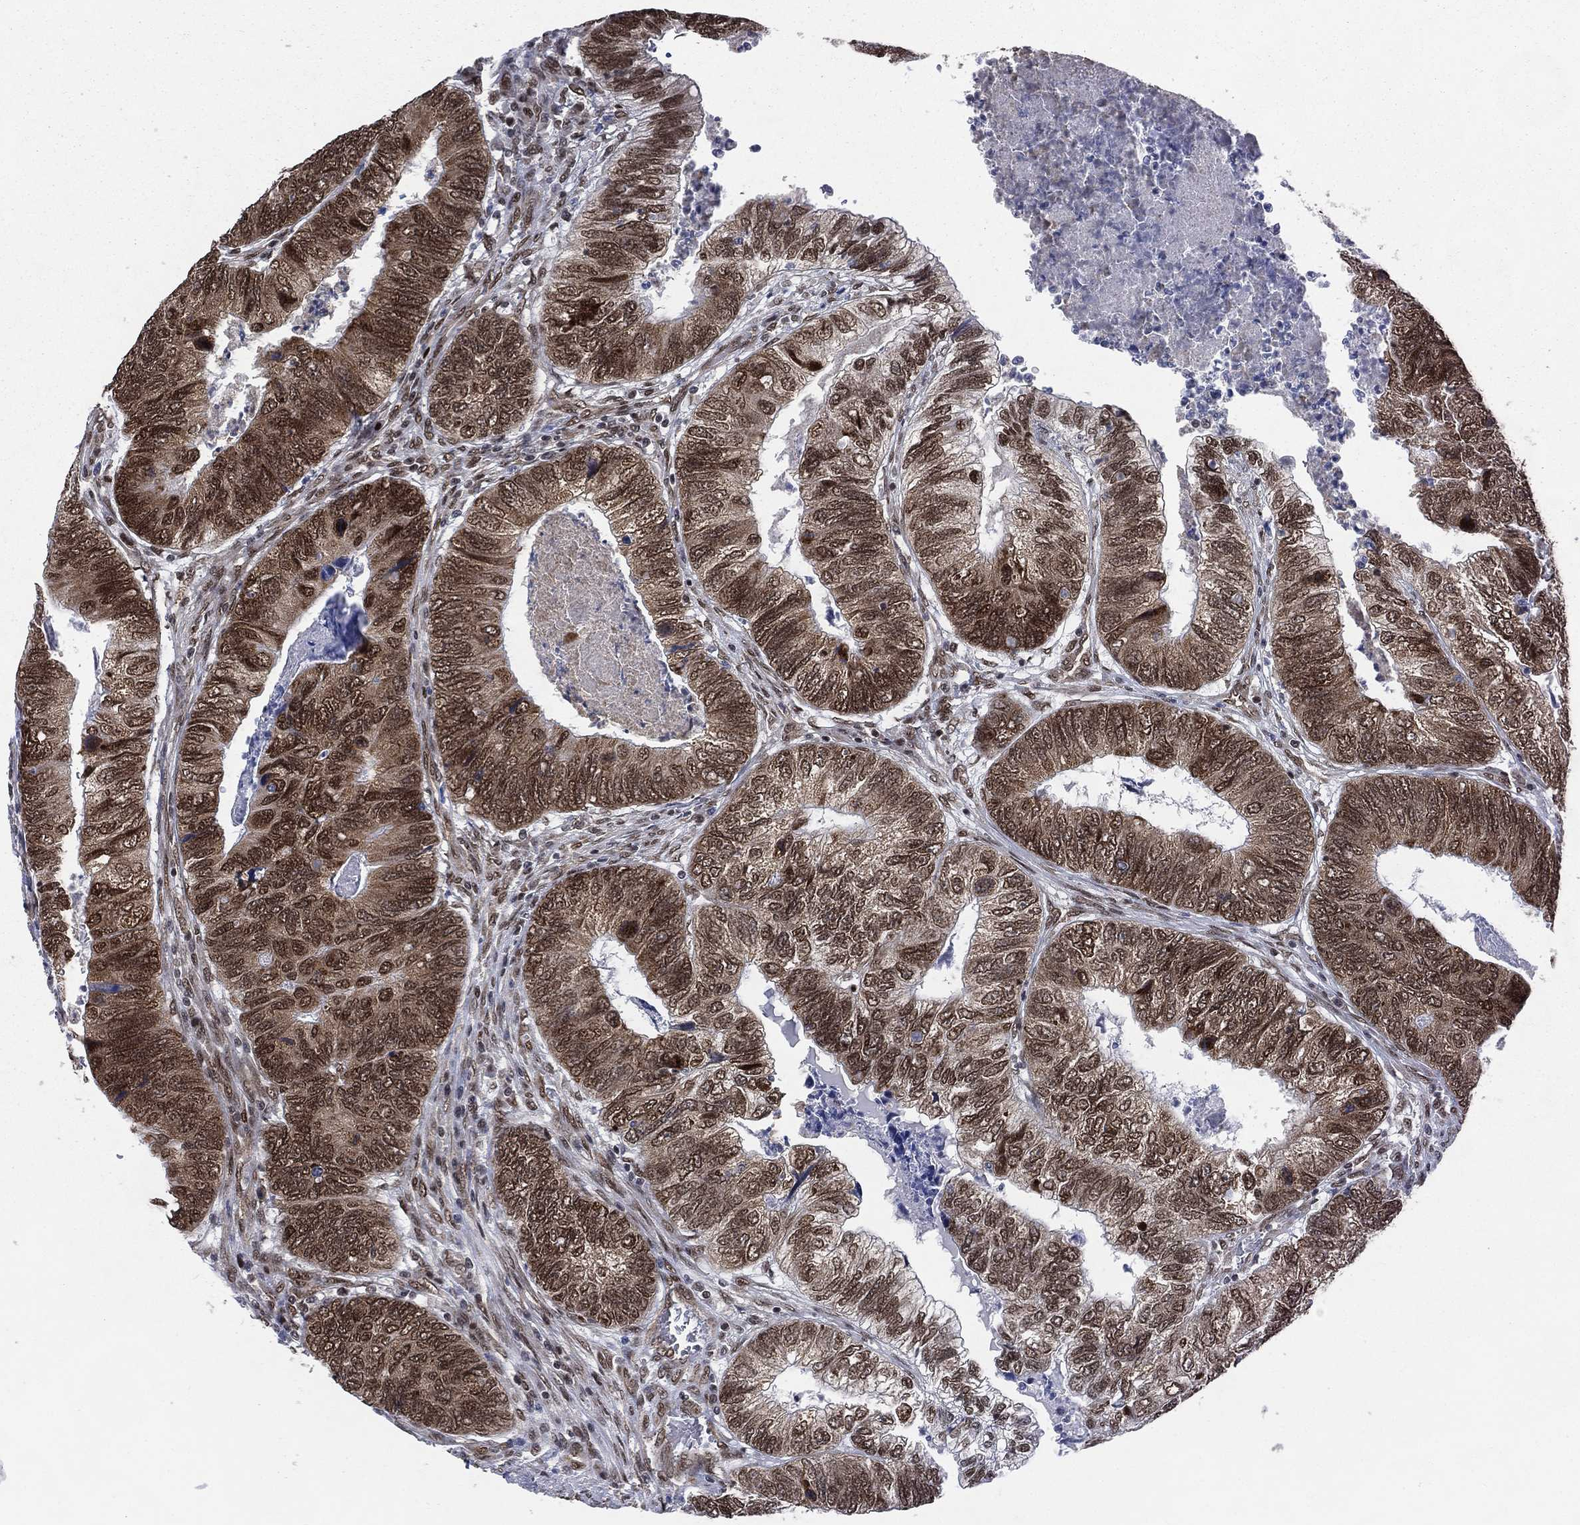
{"staining": {"intensity": "moderate", "quantity": ">75%", "location": "cytoplasmic/membranous,nuclear"}, "tissue": "colorectal cancer", "cell_type": "Tumor cells", "image_type": "cancer", "snomed": [{"axis": "morphology", "description": "Adenocarcinoma, NOS"}, {"axis": "topography", "description": "Colon"}], "caption": "Tumor cells show medium levels of moderate cytoplasmic/membranous and nuclear positivity in approximately >75% of cells in human colorectal cancer (adenocarcinoma). The protein is stained brown, and the nuclei are stained in blue (DAB (3,3'-diaminobenzidine) IHC with brightfield microscopy, high magnification).", "gene": "FUBP3", "patient": {"sex": "female", "age": 67}}